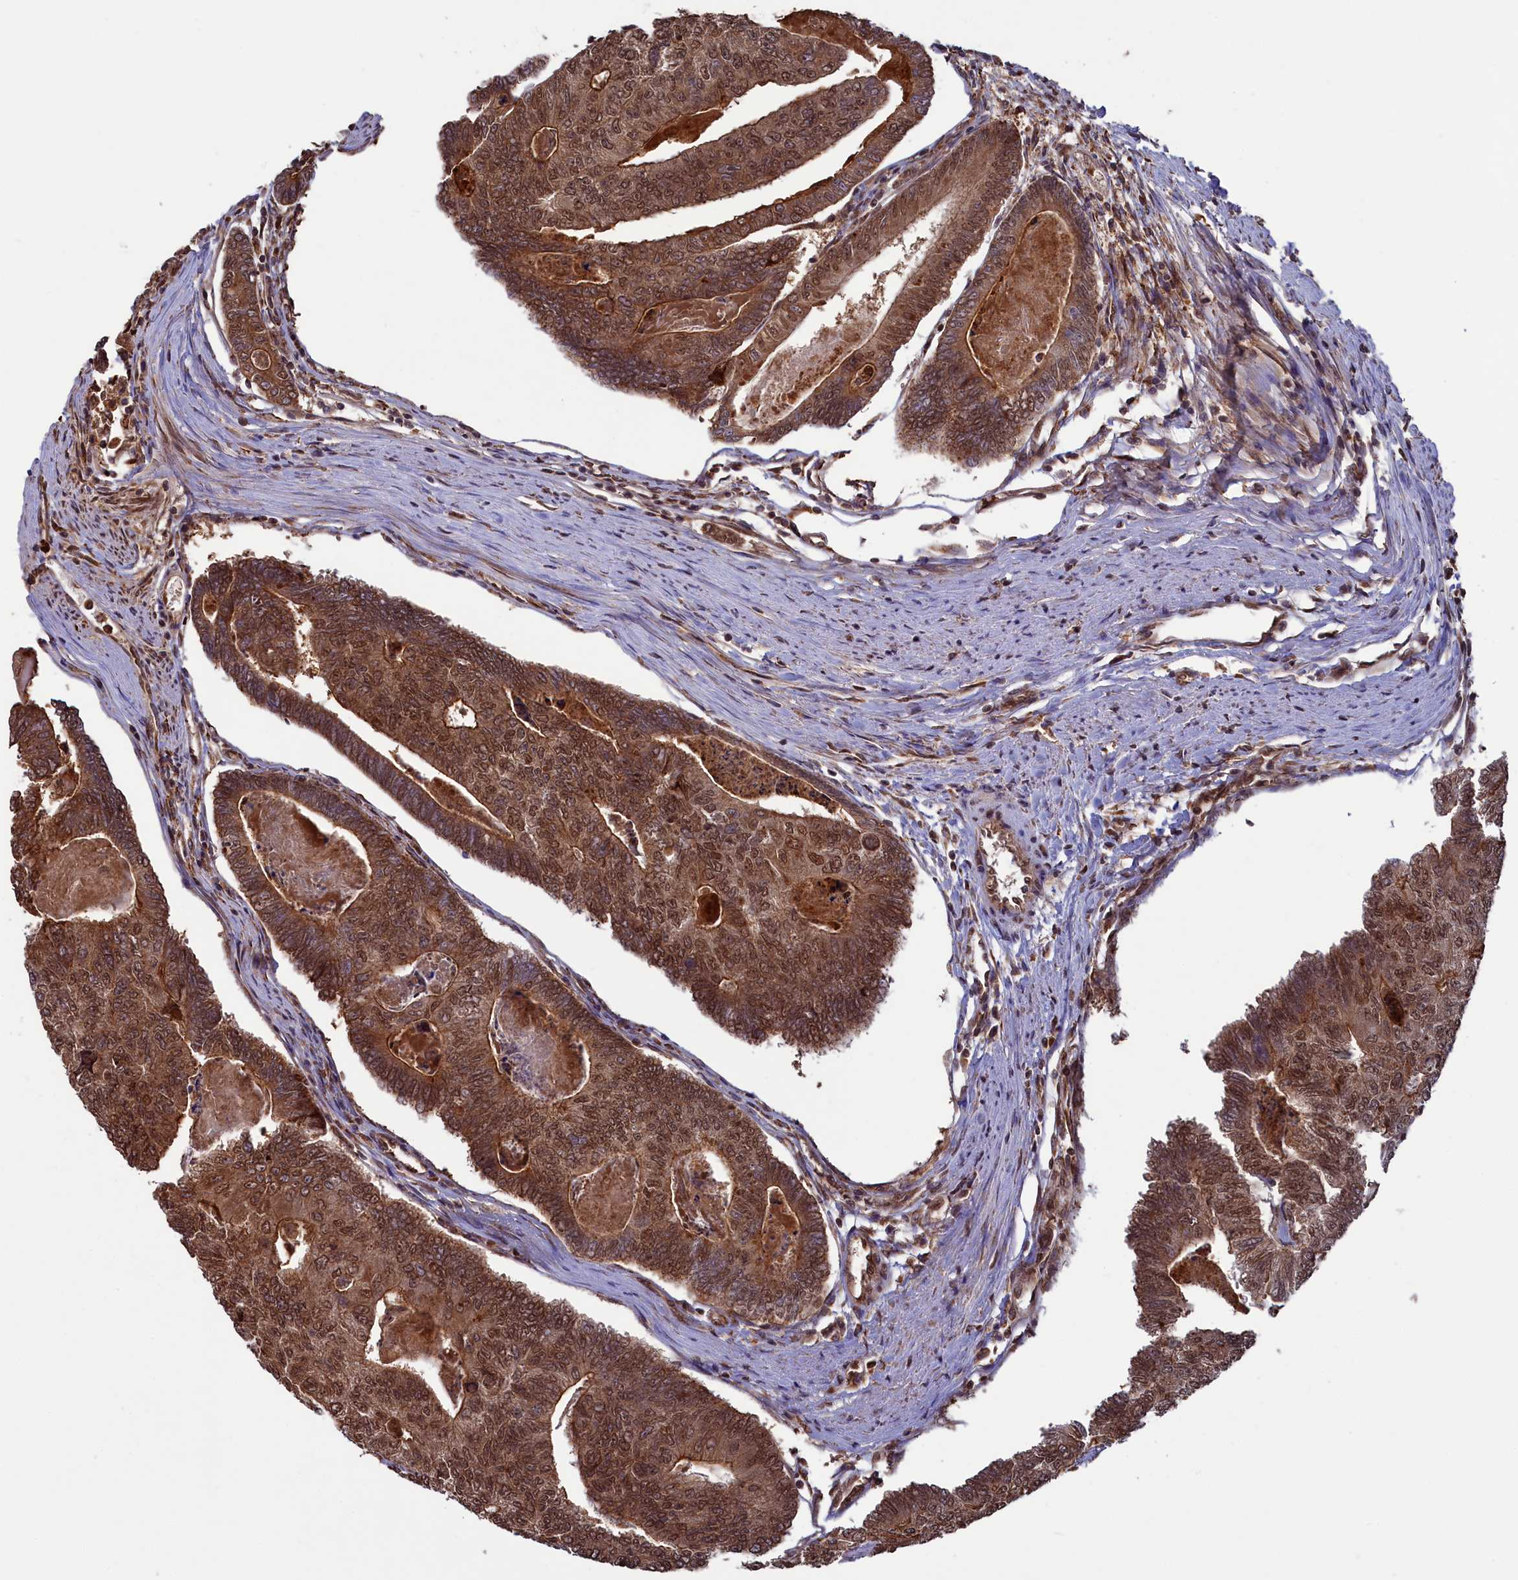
{"staining": {"intensity": "moderate", "quantity": ">75%", "location": "cytoplasmic/membranous,nuclear"}, "tissue": "colorectal cancer", "cell_type": "Tumor cells", "image_type": "cancer", "snomed": [{"axis": "morphology", "description": "Adenocarcinoma, NOS"}, {"axis": "topography", "description": "Colon"}], "caption": "Immunohistochemical staining of human colorectal adenocarcinoma exhibits moderate cytoplasmic/membranous and nuclear protein positivity in about >75% of tumor cells. (DAB (3,3'-diaminobenzidine) IHC, brown staining for protein, blue staining for nuclei).", "gene": "NAE1", "patient": {"sex": "female", "age": 67}}